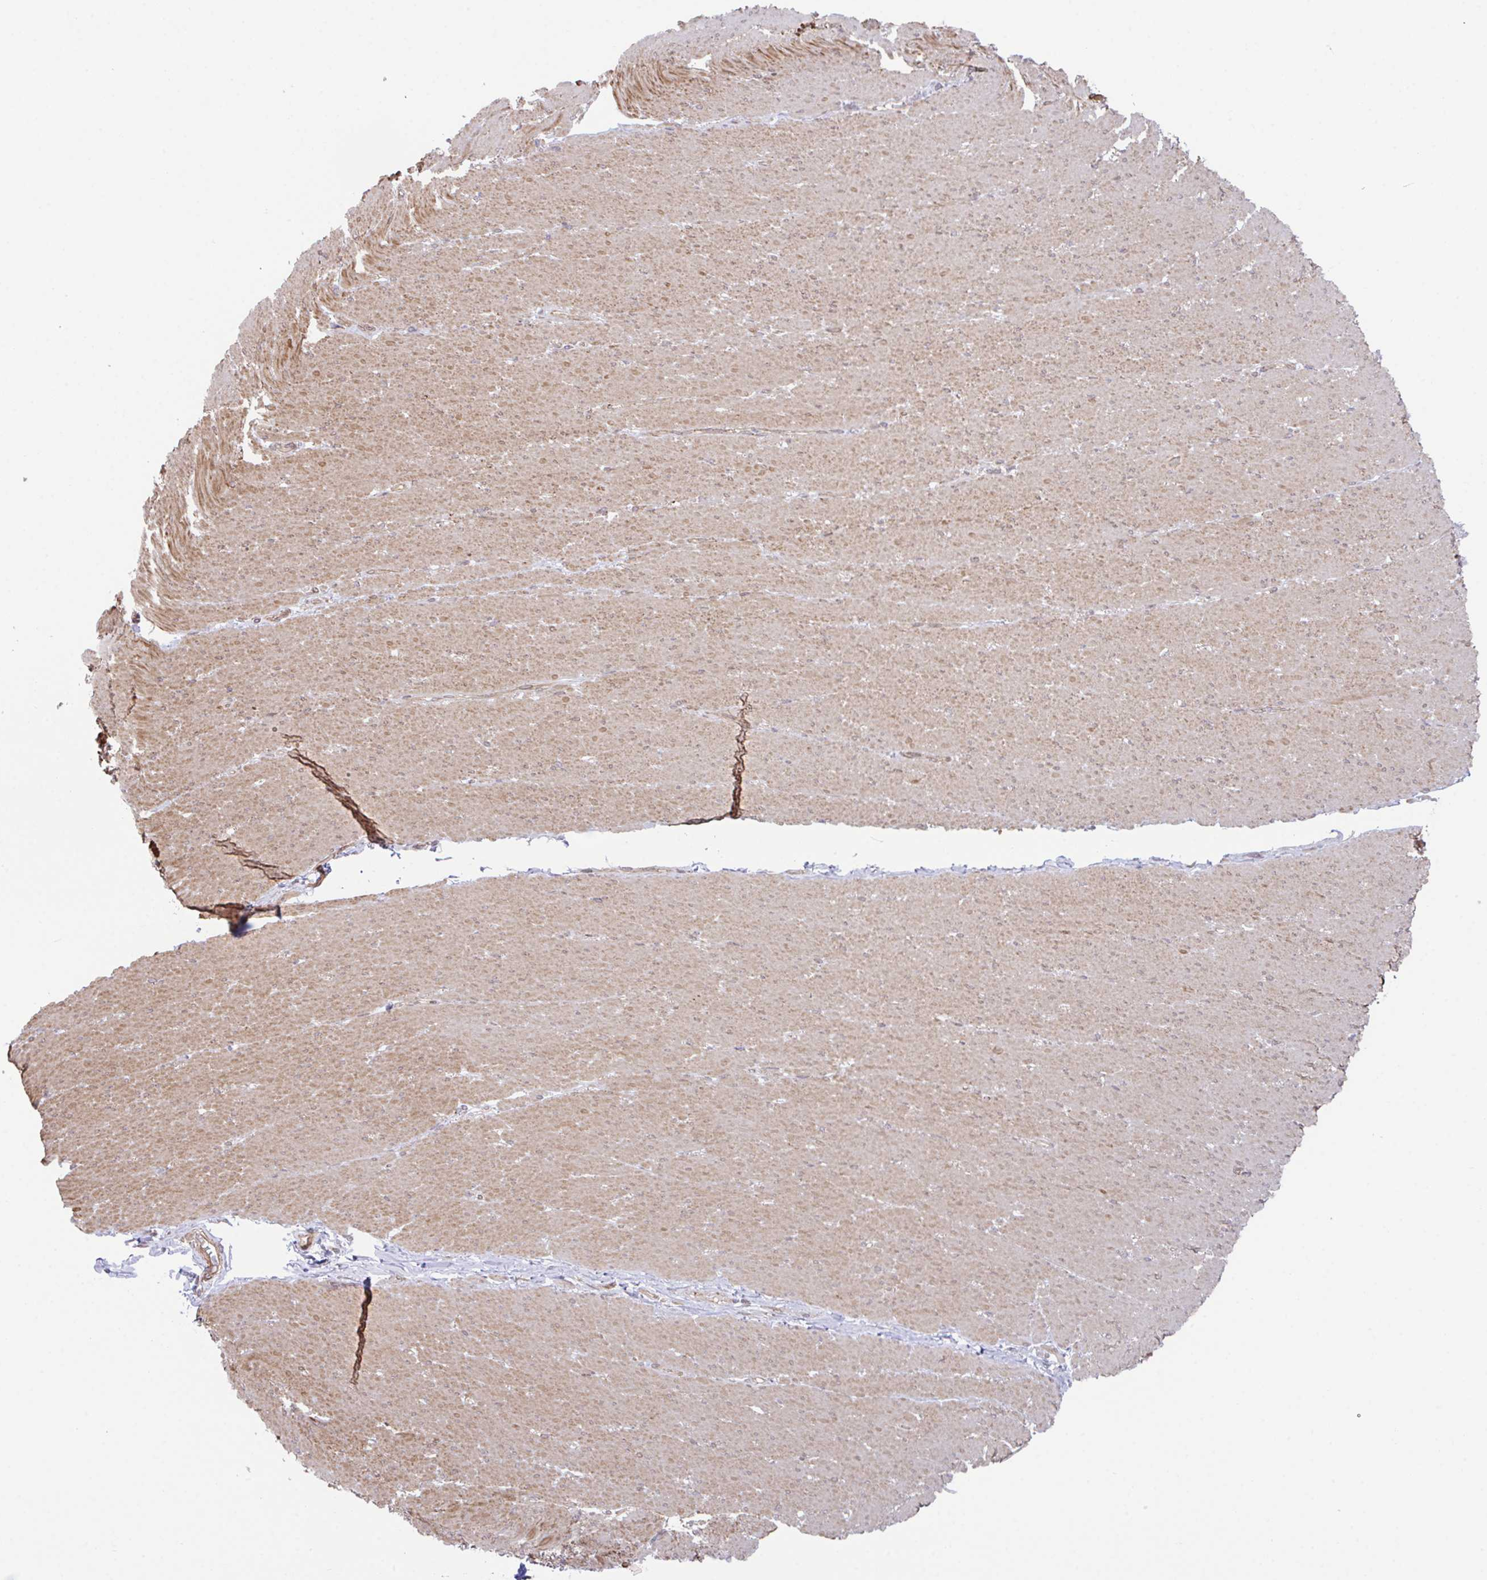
{"staining": {"intensity": "weak", "quantity": "25%-75%", "location": "cytoplasmic/membranous"}, "tissue": "smooth muscle", "cell_type": "Smooth muscle cells", "image_type": "normal", "snomed": [{"axis": "morphology", "description": "Normal tissue, NOS"}, {"axis": "topography", "description": "Smooth muscle"}, {"axis": "topography", "description": "Rectum"}], "caption": "Immunohistochemistry (IHC) (DAB) staining of unremarkable smooth muscle reveals weak cytoplasmic/membranous protein staining in about 25%-75% of smooth muscle cells.", "gene": "ZBED3", "patient": {"sex": "male", "age": 53}}